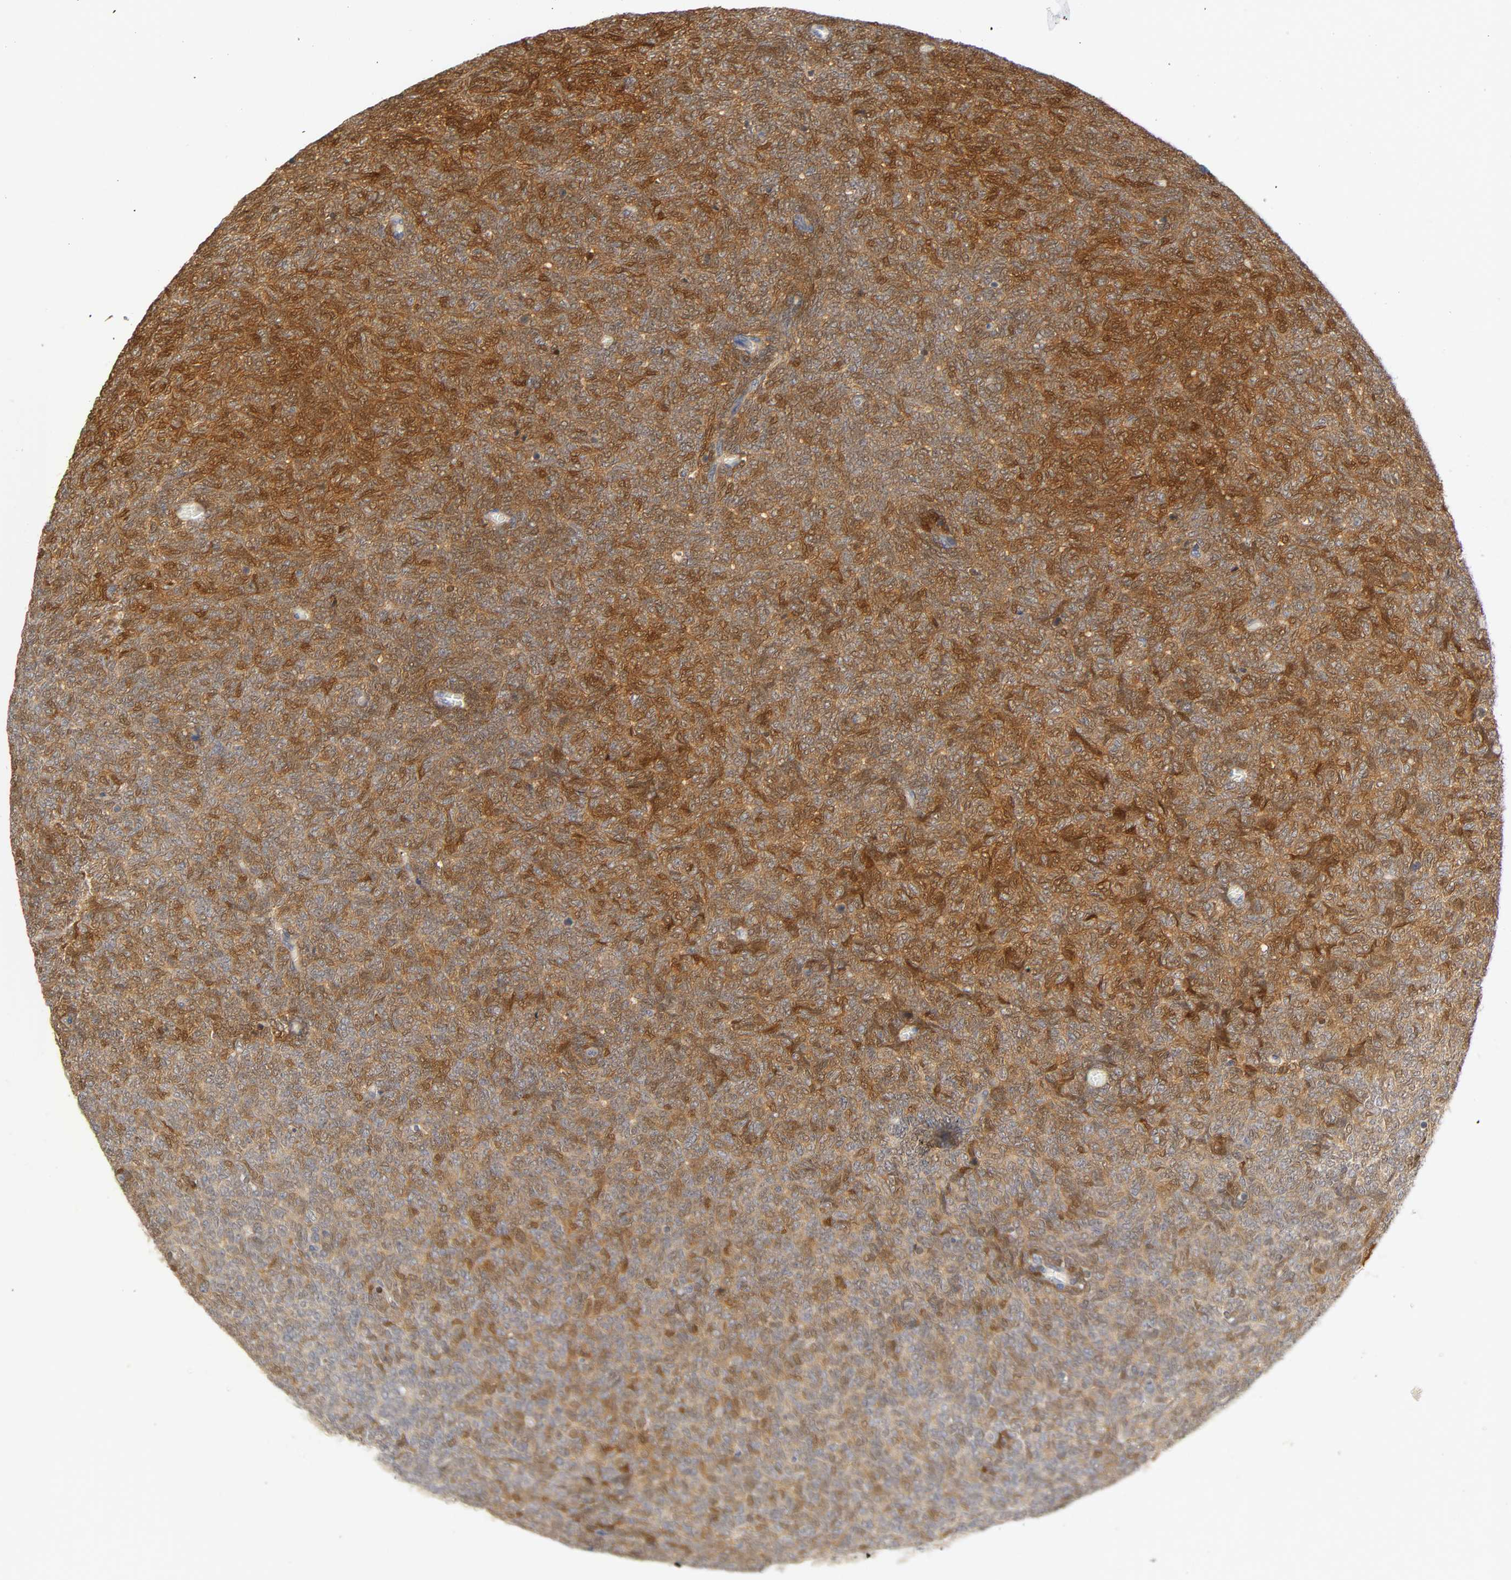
{"staining": {"intensity": "moderate", "quantity": ">75%", "location": "cytoplasmic/membranous,nuclear"}, "tissue": "renal cancer", "cell_type": "Tumor cells", "image_type": "cancer", "snomed": [{"axis": "morphology", "description": "Neoplasm, malignant, NOS"}, {"axis": "topography", "description": "Kidney"}], "caption": "IHC micrograph of renal cancer (malignant neoplasm) stained for a protein (brown), which demonstrates medium levels of moderate cytoplasmic/membranous and nuclear positivity in about >75% of tumor cells.", "gene": "IL18", "patient": {"sex": "male", "age": 28}}